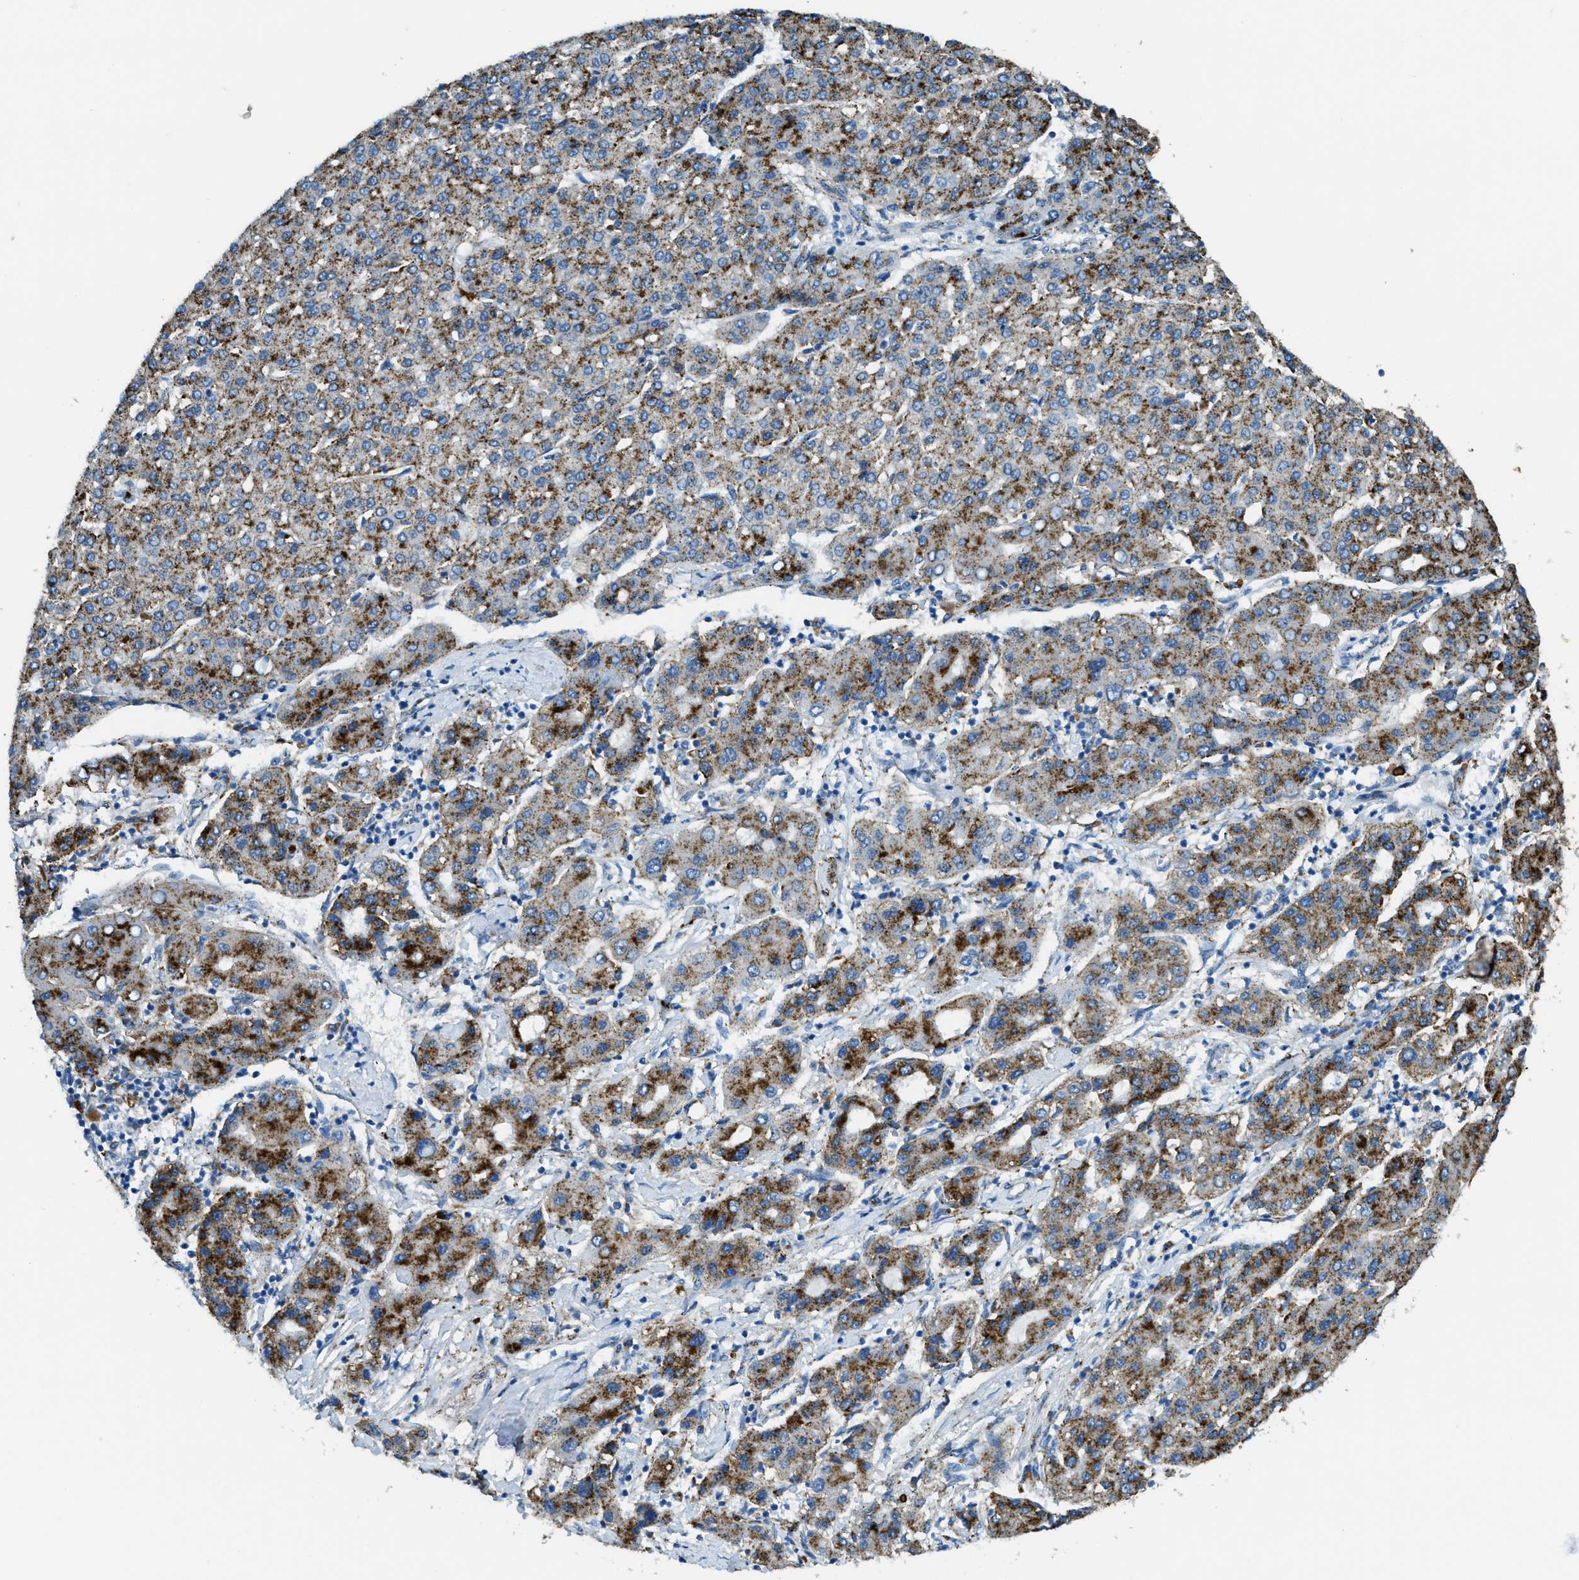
{"staining": {"intensity": "strong", "quantity": ">75%", "location": "cytoplasmic/membranous"}, "tissue": "liver cancer", "cell_type": "Tumor cells", "image_type": "cancer", "snomed": [{"axis": "morphology", "description": "Carcinoma, Hepatocellular, NOS"}, {"axis": "topography", "description": "Liver"}], "caption": "Immunohistochemical staining of liver cancer (hepatocellular carcinoma) reveals strong cytoplasmic/membranous protein staining in about >75% of tumor cells. (DAB (3,3'-diaminobenzidine) IHC with brightfield microscopy, high magnification).", "gene": "SCARB2", "patient": {"sex": "male", "age": 65}}